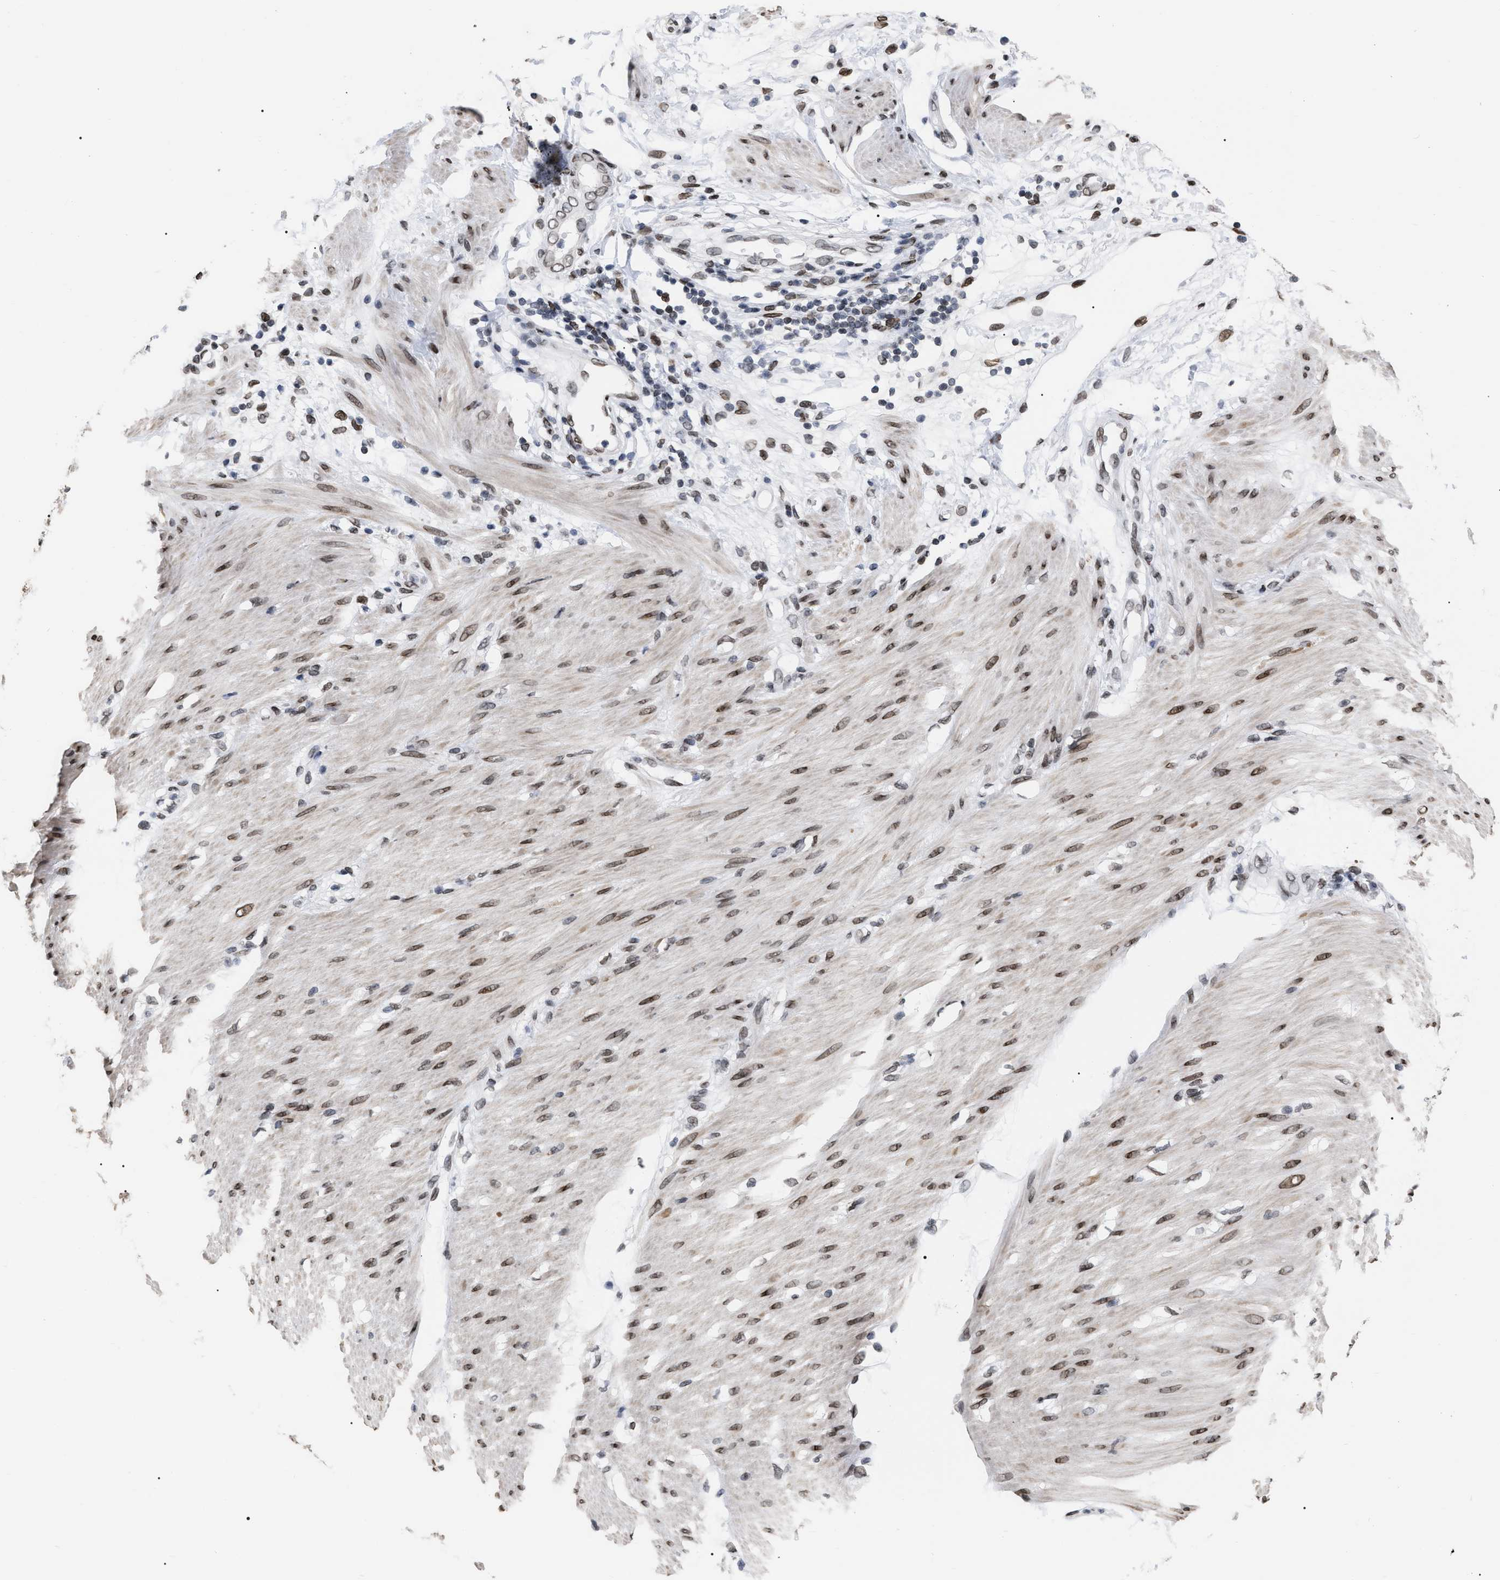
{"staining": {"intensity": "moderate", "quantity": ">75%", "location": "nuclear"}, "tissue": "pancreatic cancer", "cell_type": "Tumor cells", "image_type": "cancer", "snomed": [{"axis": "morphology", "description": "Normal tissue, NOS"}, {"axis": "morphology", "description": "Adenocarcinoma, NOS"}, {"axis": "topography", "description": "Pancreas"}, {"axis": "topography", "description": "Duodenum"}], "caption": "Immunohistochemical staining of human pancreatic cancer (adenocarcinoma) shows medium levels of moderate nuclear staining in approximately >75% of tumor cells.", "gene": "TPR", "patient": {"sex": "female", "age": 60}}